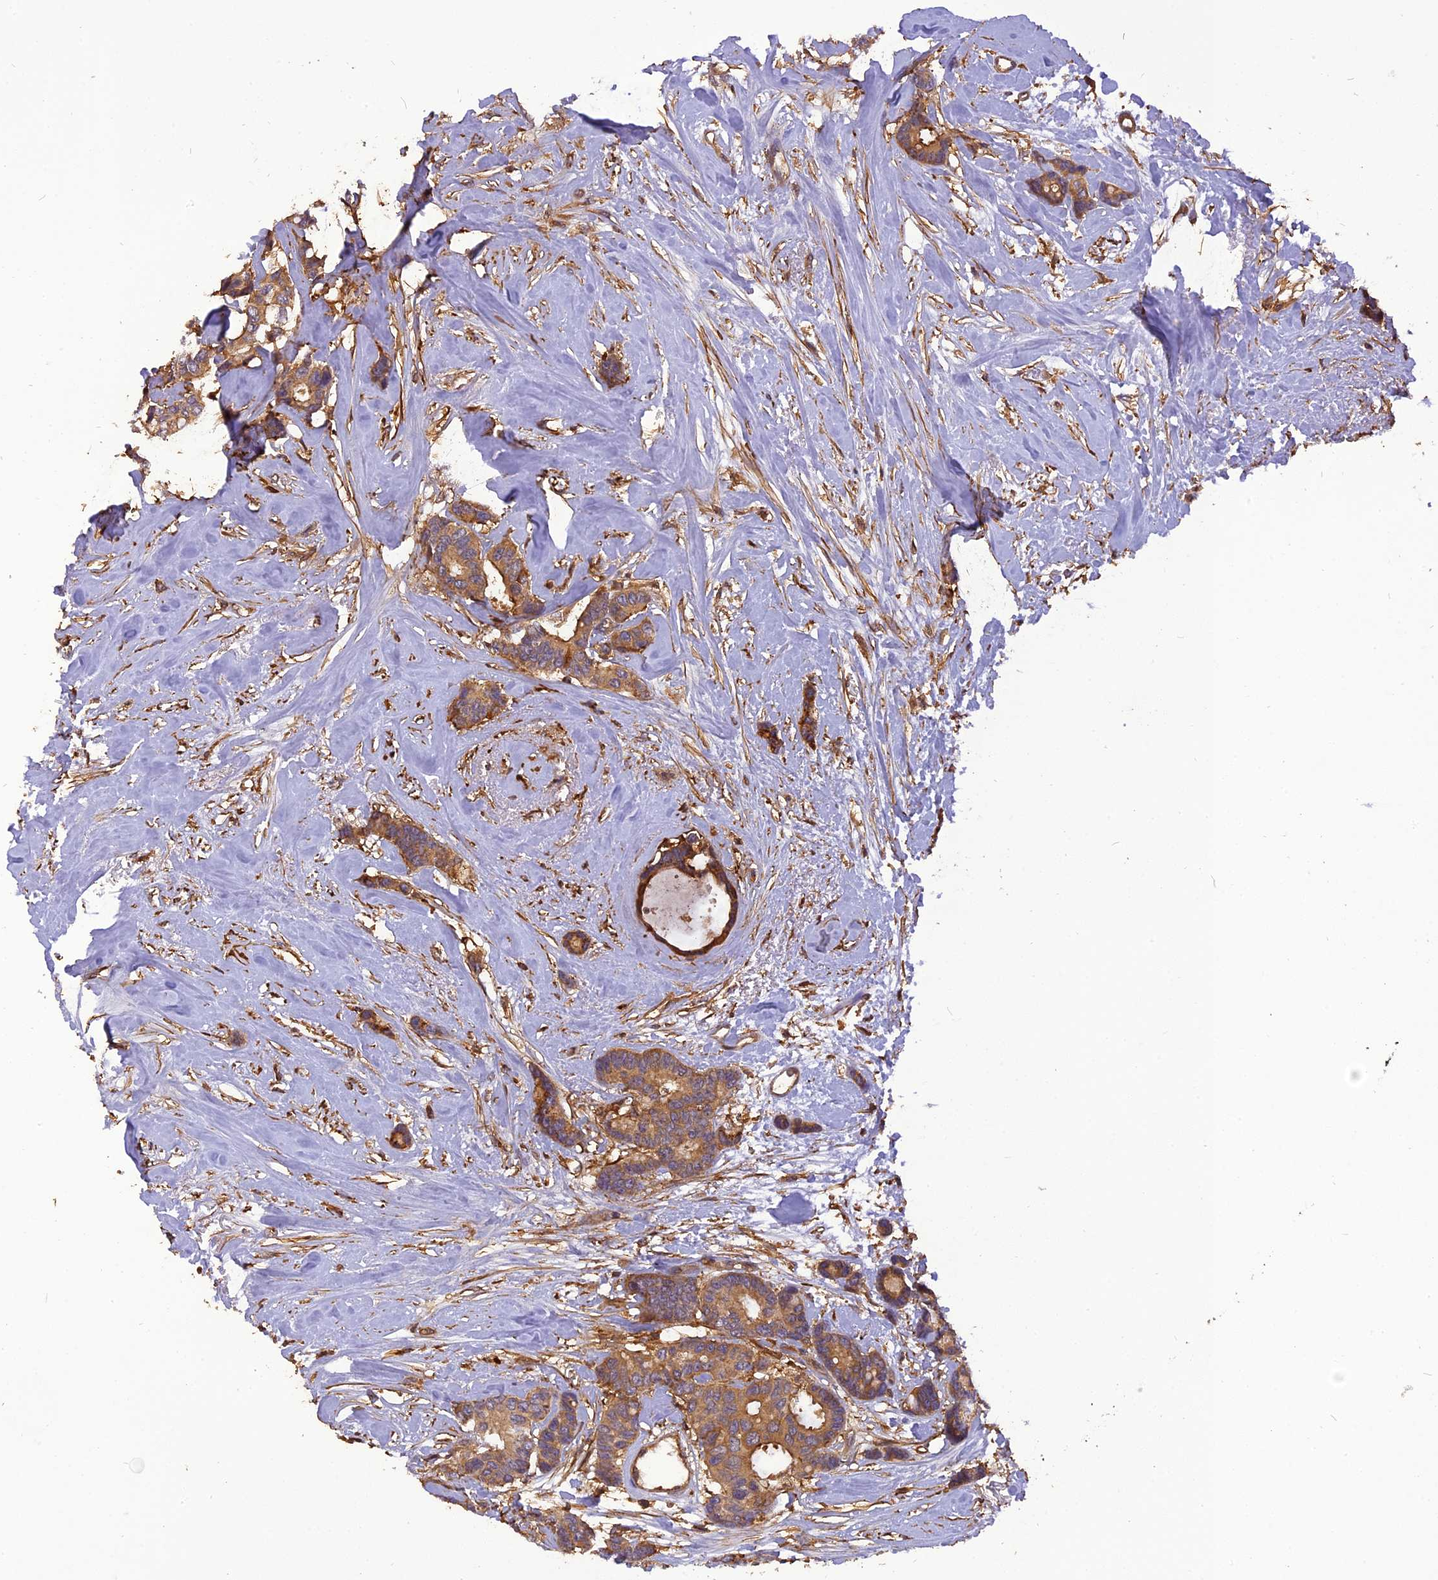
{"staining": {"intensity": "moderate", "quantity": ">75%", "location": "cytoplasmic/membranous"}, "tissue": "breast cancer", "cell_type": "Tumor cells", "image_type": "cancer", "snomed": [{"axis": "morphology", "description": "Duct carcinoma"}, {"axis": "topography", "description": "Breast"}], "caption": "Tumor cells demonstrate moderate cytoplasmic/membranous staining in approximately >75% of cells in breast infiltrating ductal carcinoma.", "gene": "STOML1", "patient": {"sex": "female", "age": 87}}